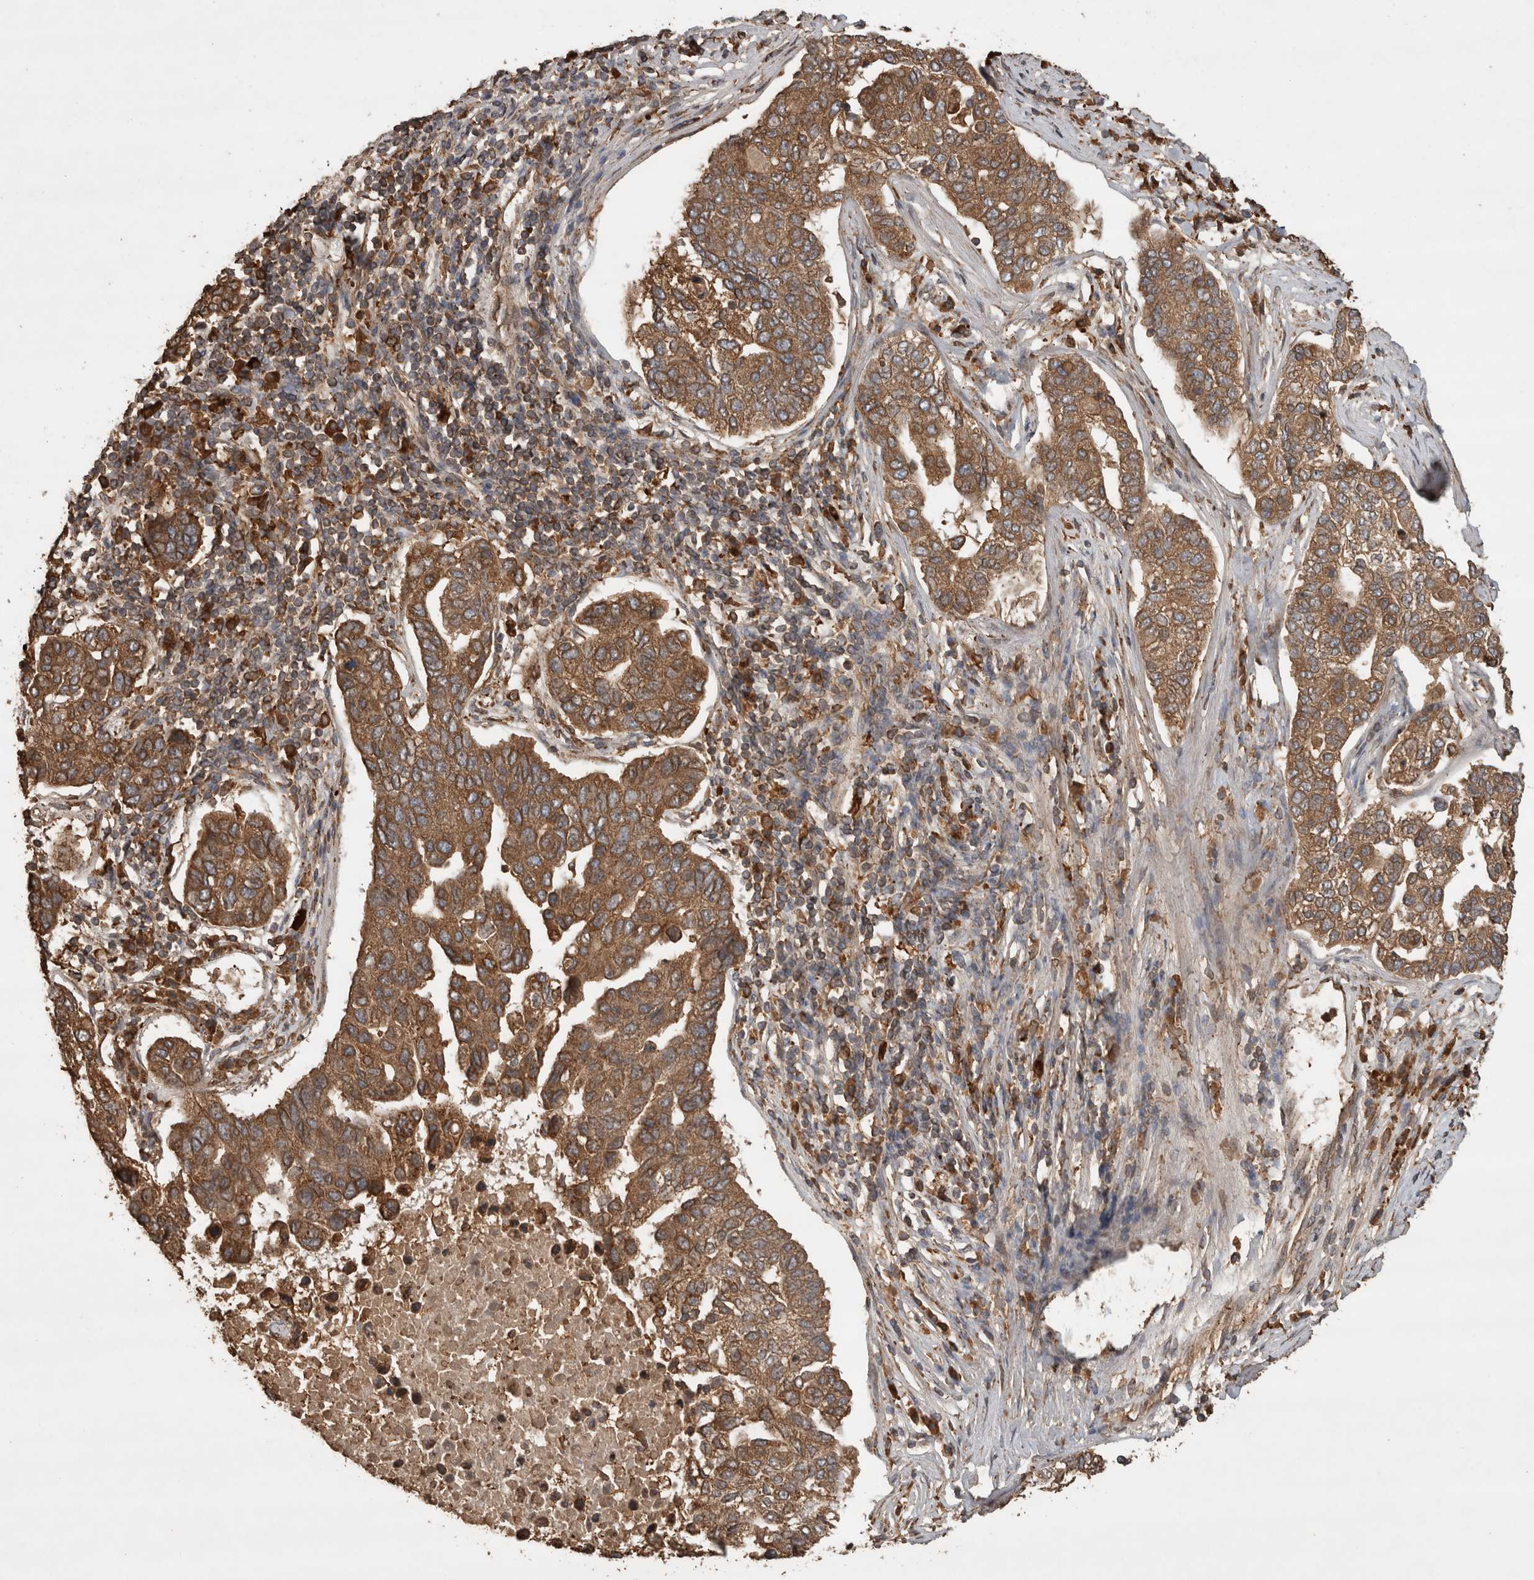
{"staining": {"intensity": "moderate", "quantity": ">75%", "location": "cytoplasmic/membranous"}, "tissue": "pancreatic cancer", "cell_type": "Tumor cells", "image_type": "cancer", "snomed": [{"axis": "morphology", "description": "Adenocarcinoma, NOS"}, {"axis": "topography", "description": "Pancreas"}], "caption": "Immunohistochemistry staining of pancreatic cancer (adenocarcinoma), which exhibits medium levels of moderate cytoplasmic/membranous positivity in approximately >75% of tumor cells indicating moderate cytoplasmic/membranous protein positivity. The staining was performed using DAB (3,3'-diaminobenzidine) (brown) for protein detection and nuclei were counterstained in hematoxylin (blue).", "gene": "OTUD7B", "patient": {"sex": "female", "age": 61}}